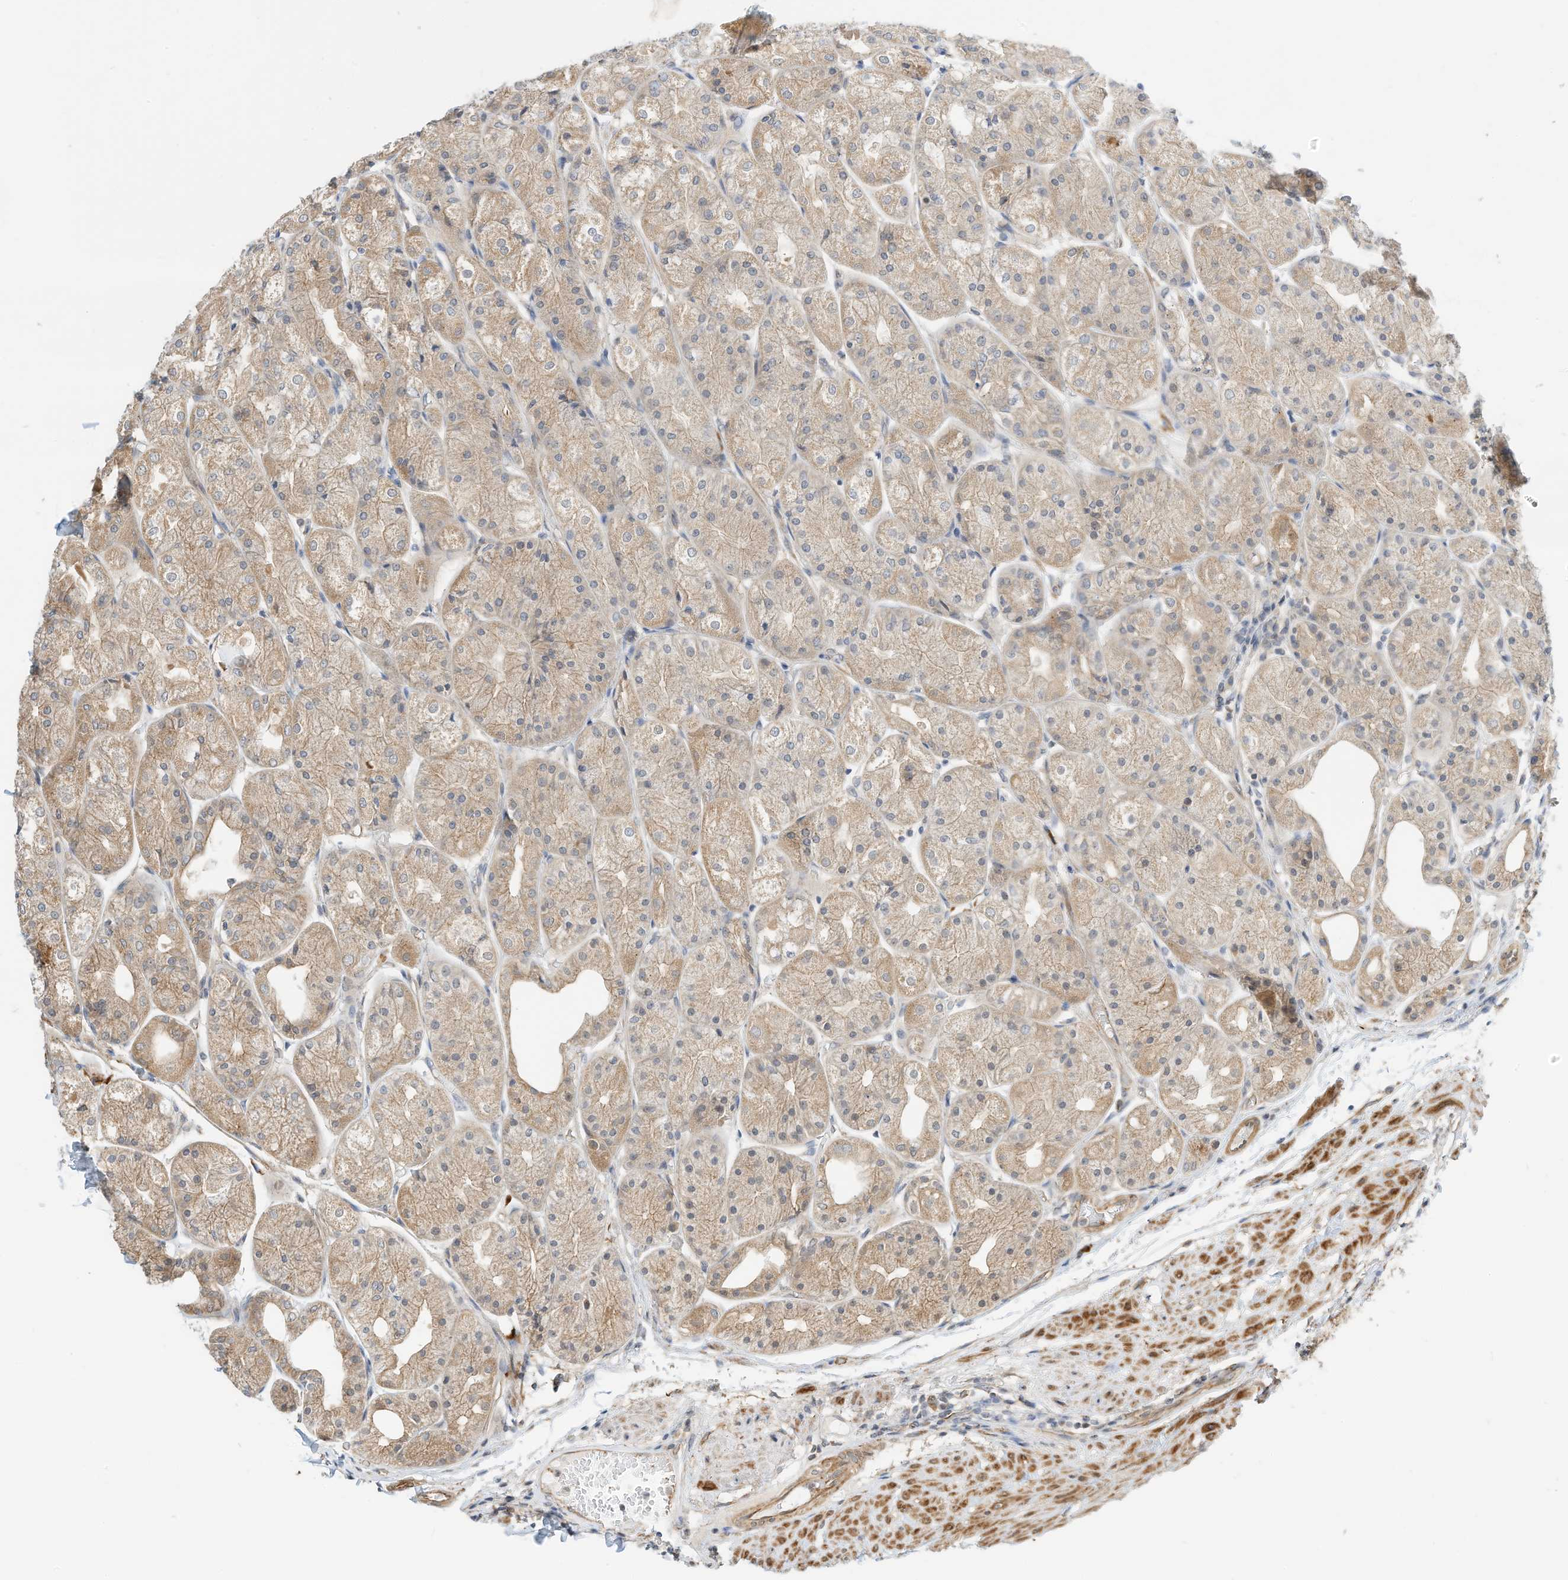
{"staining": {"intensity": "moderate", "quantity": ">75%", "location": "cytoplasmic/membranous"}, "tissue": "stomach", "cell_type": "Glandular cells", "image_type": "normal", "snomed": [{"axis": "morphology", "description": "Normal tissue, NOS"}, {"axis": "topography", "description": "Stomach, upper"}], "caption": "IHC histopathology image of normal stomach stained for a protein (brown), which shows medium levels of moderate cytoplasmic/membranous staining in approximately >75% of glandular cells.", "gene": "OFD1", "patient": {"sex": "male", "age": 72}}